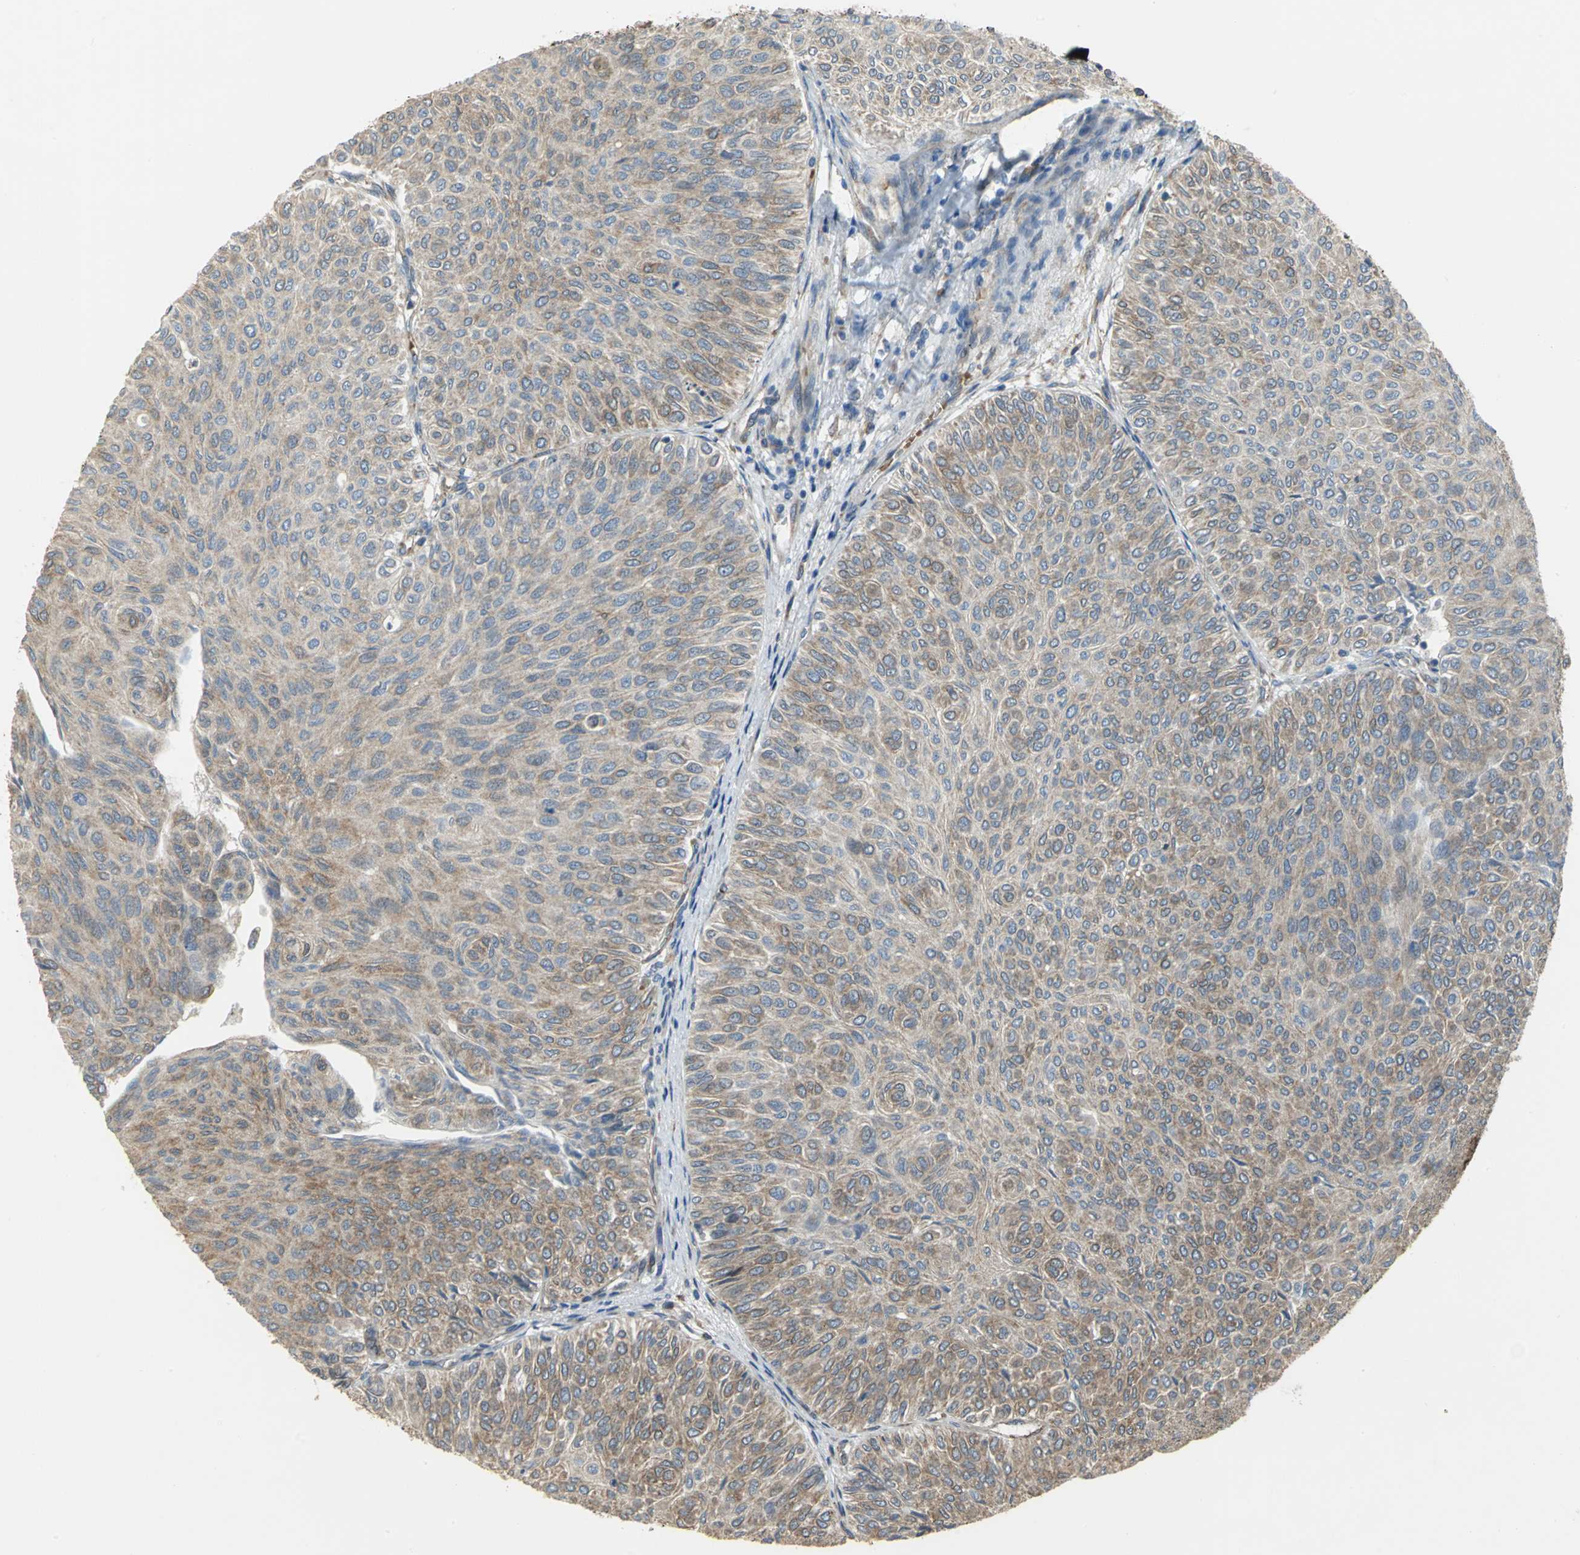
{"staining": {"intensity": "moderate", "quantity": ">75%", "location": "cytoplasmic/membranous"}, "tissue": "urothelial cancer", "cell_type": "Tumor cells", "image_type": "cancer", "snomed": [{"axis": "morphology", "description": "Urothelial carcinoma, Low grade"}, {"axis": "topography", "description": "Urinary bladder"}], "caption": "DAB (3,3'-diaminobenzidine) immunohistochemical staining of human low-grade urothelial carcinoma reveals moderate cytoplasmic/membranous protein staining in approximately >75% of tumor cells. The protein of interest is stained brown, and the nuclei are stained in blue (DAB IHC with brightfield microscopy, high magnification).", "gene": "SYVN1", "patient": {"sex": "male", "age": 78}}